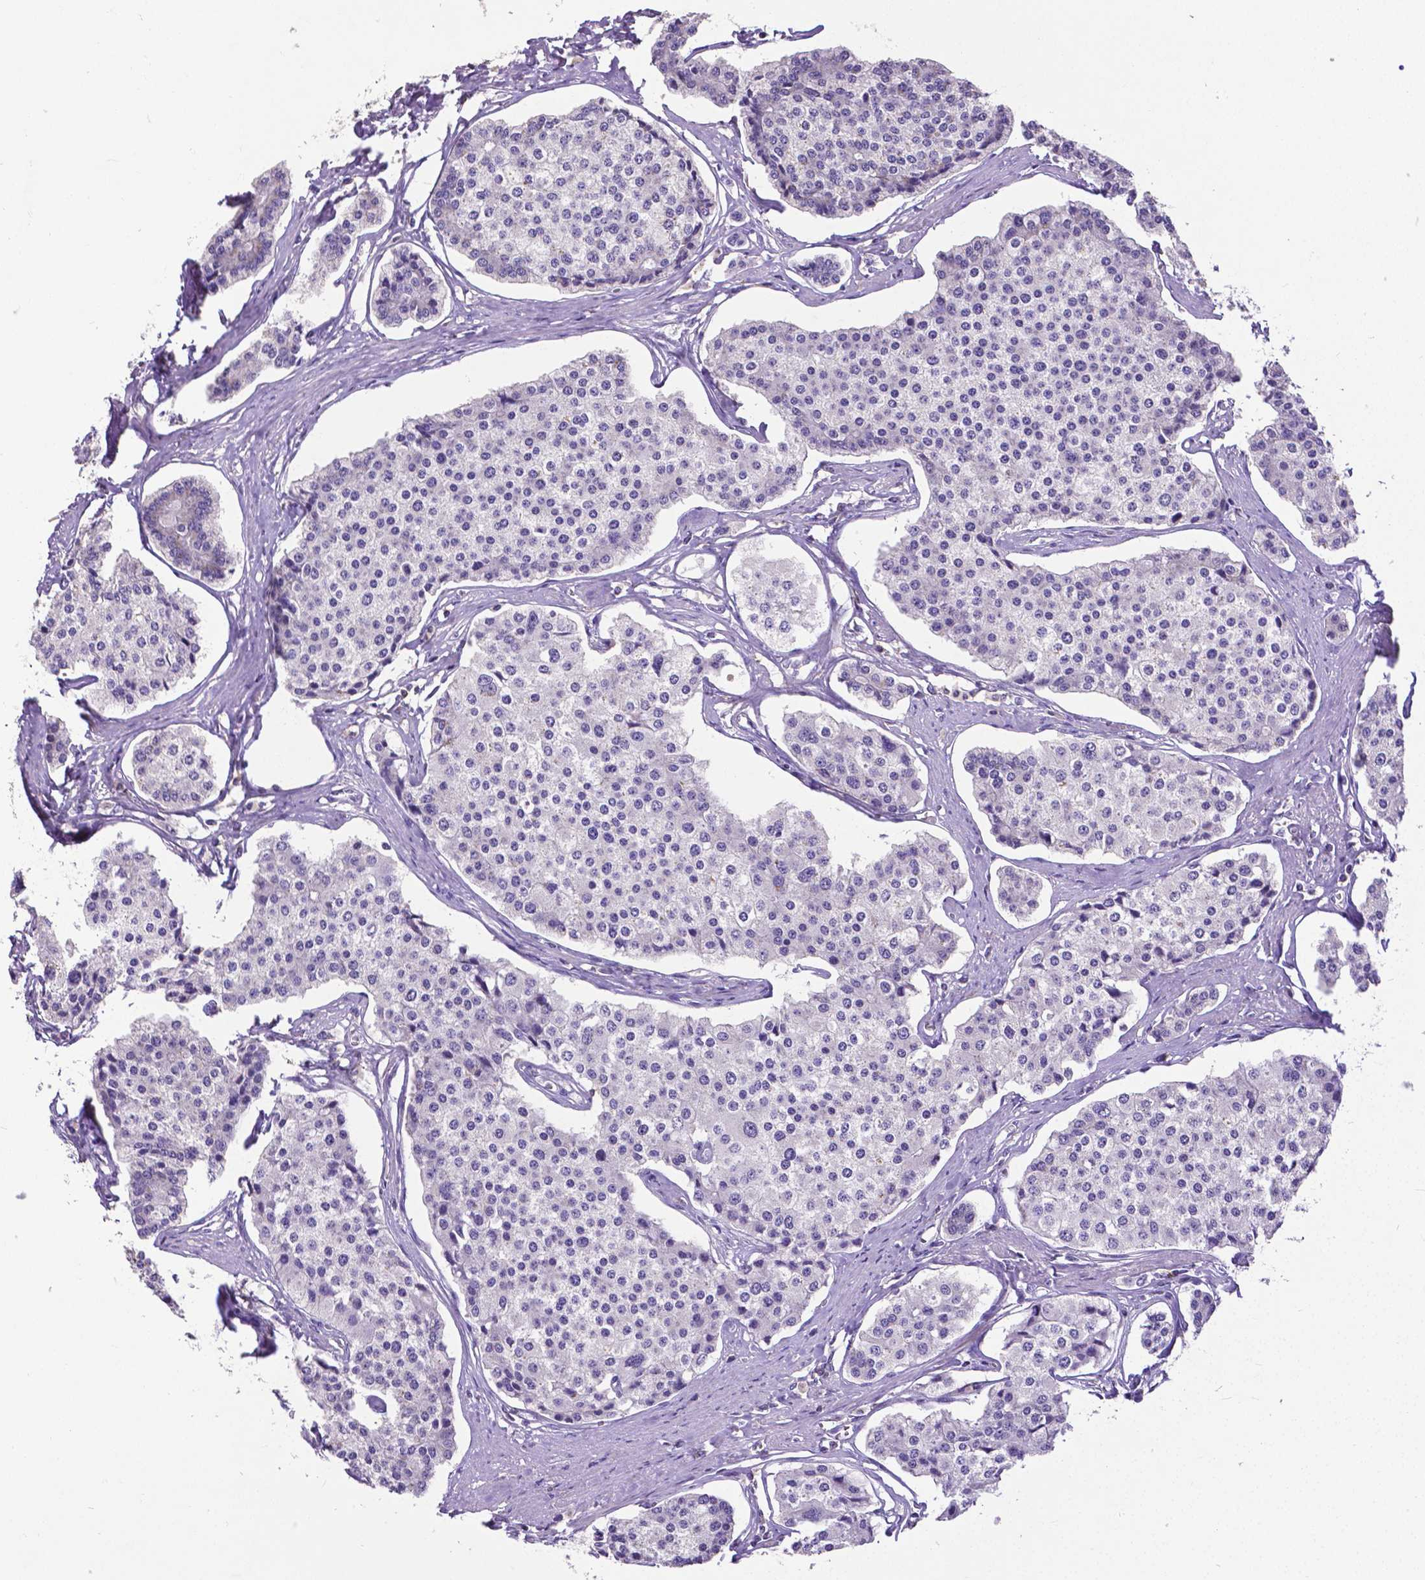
{"staining": {"intensity": "negative", "quantity": "none", "location": "none"}, "tissue": "carcinoid", "cell_type": "Tumor cells", "image_type": "cancer", "snomed": [{"axis": "morphology", "description": "Carcinoid, malignant, NOS"}, {"axis": "topography", "description": "Small intestine"}], "caption": "Image shows no significant protein positivity in tumor cells of carcinoid.", "gene": "CD4", "patient": {"sex": "female", "age": 65}}